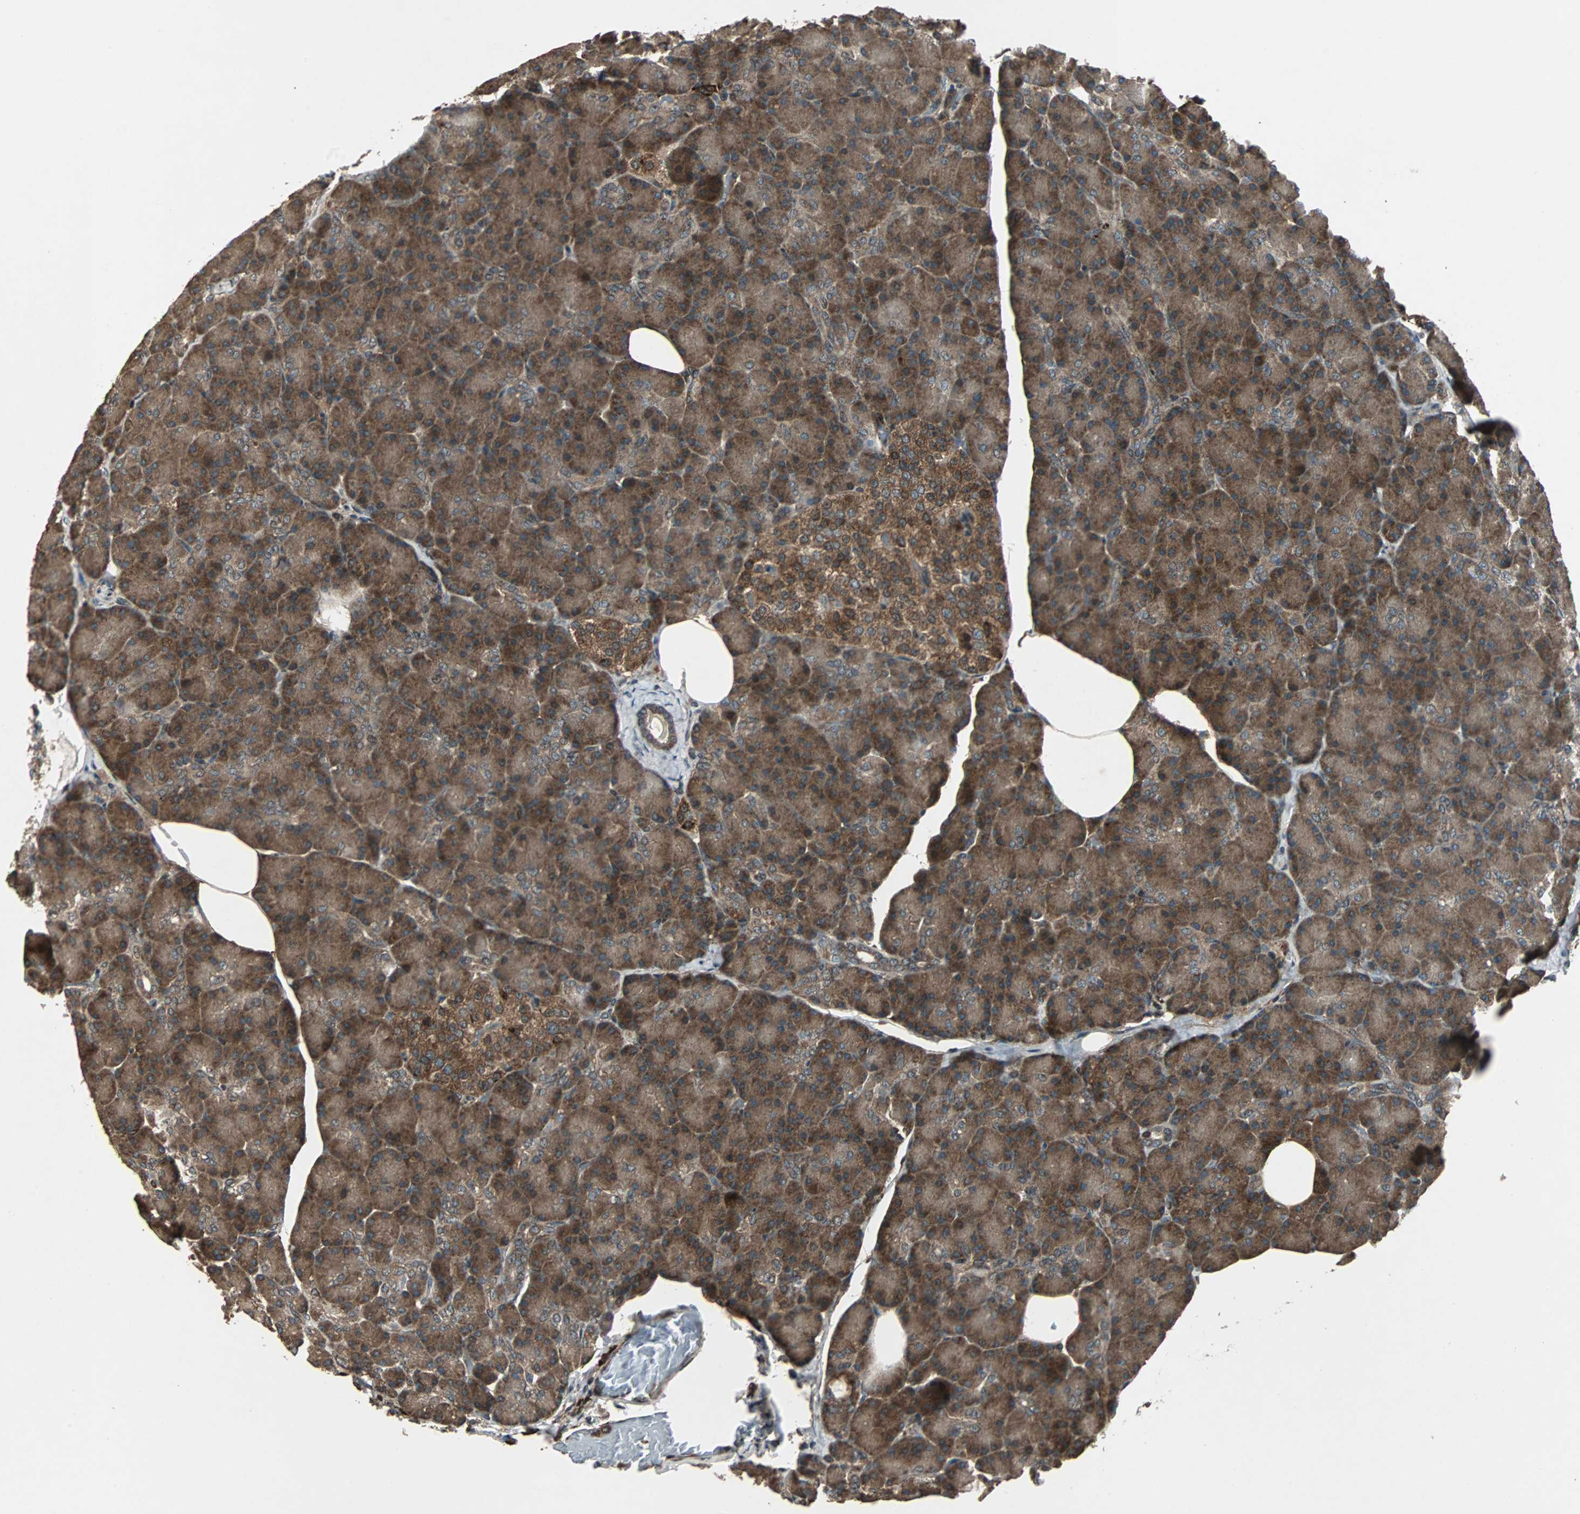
{"staining": {"intensity": "strong", "quantity": ">75%", "location": "cytoplasmic/membranous"}, "tissue": "pancreas", "cell_type": "Exocrine glandular cells", "image_type": "normal", "snomed": [{"axis": "morphology", "description": "Normal tissue, NOS"}, {"axis": "topography", "description": "Pancreas"}], "caption": "Pancreas stained with immunohistochemistry (IHC) reveals strong cytoplasmic/membranous positivity in approximately >75% of exocrine glandular cells. The protein of interest is shown in brown color, while the nuclei are stained blue.", "gene": "RAB7A", "patient": {"sex": "female", "age": 43}}